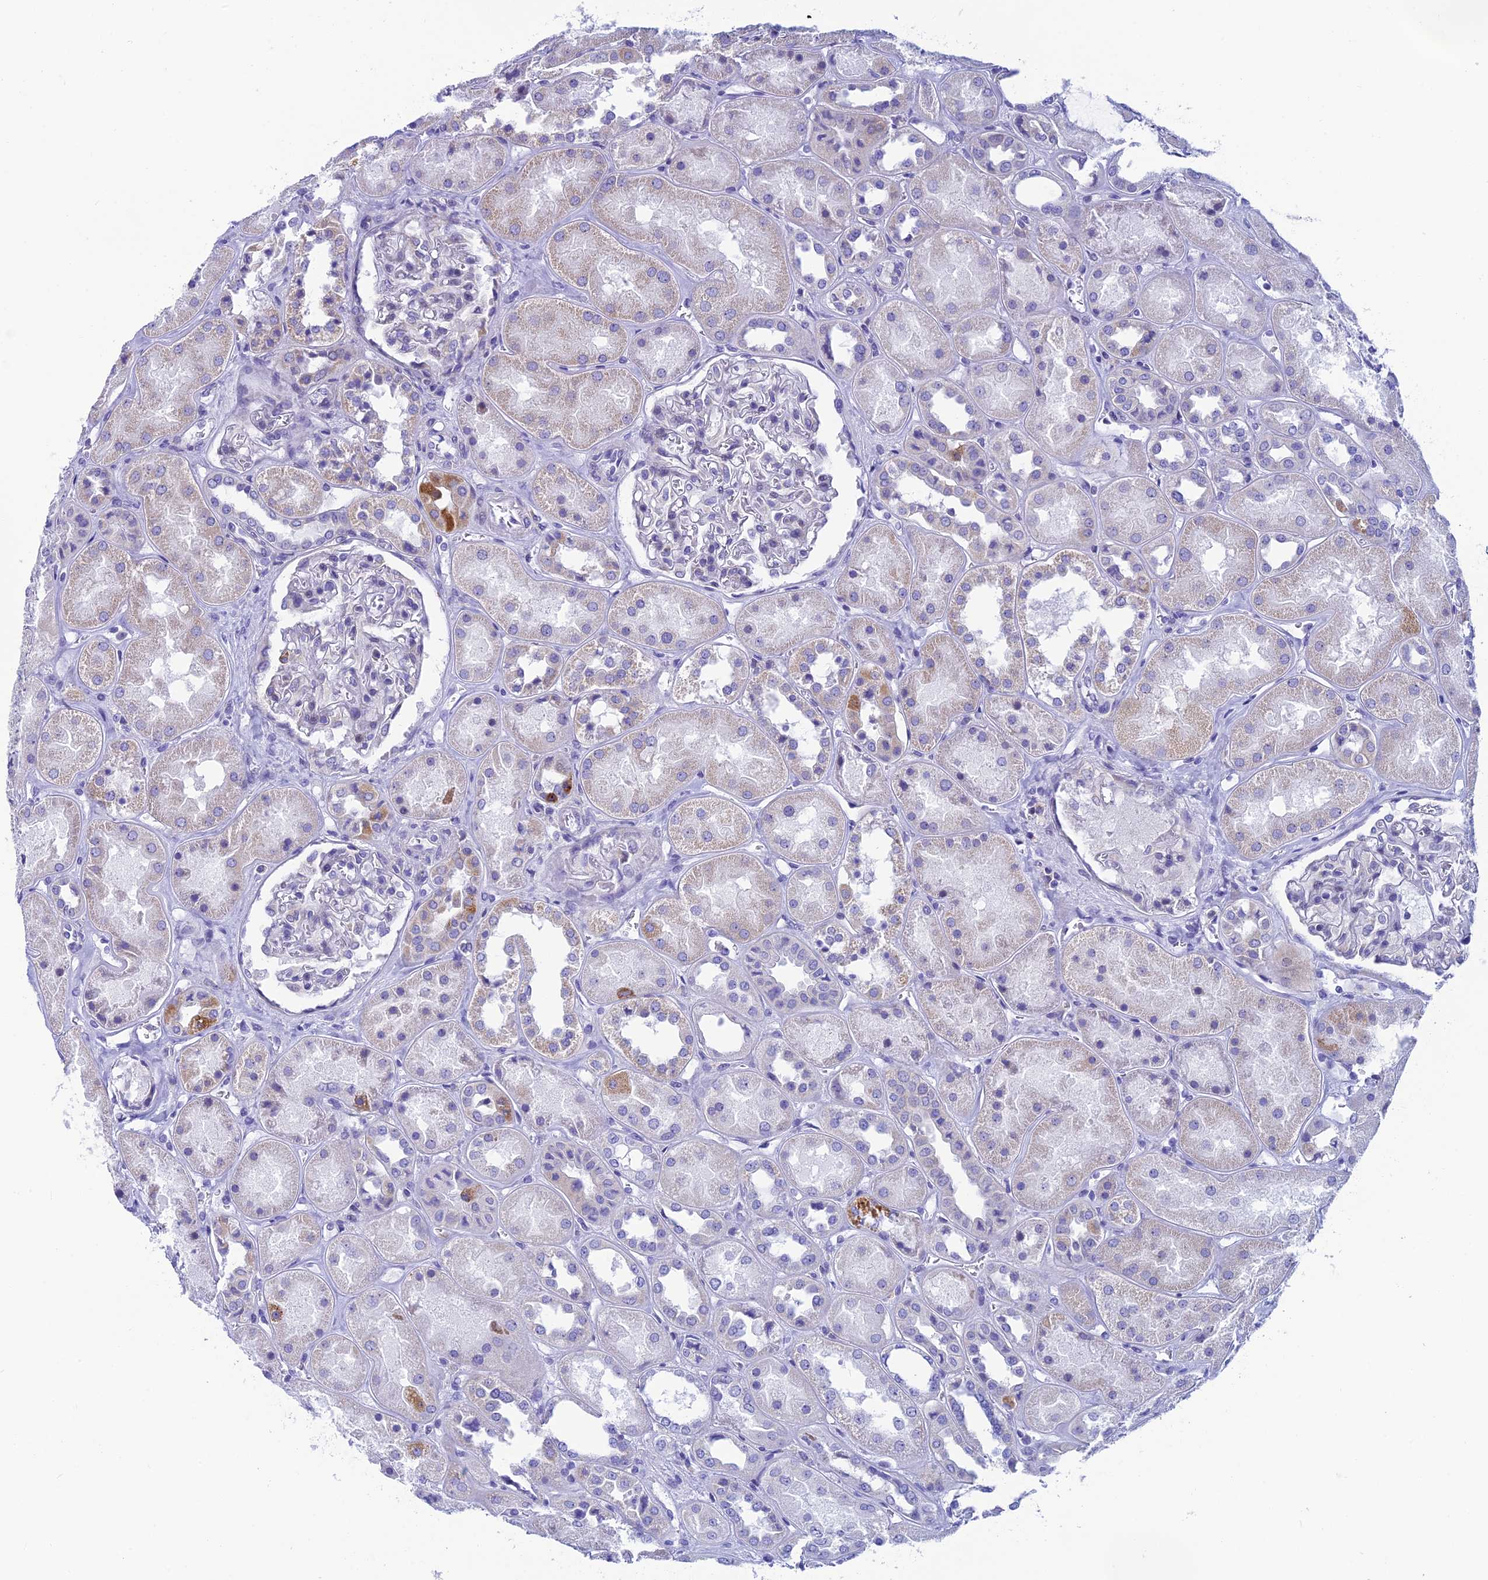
{"staining": {"intensity": "negative", "quantity": "none", "location": "none"}, "tissue": "kidney", "cell_type": "Cells in glomeruli", "image_type": "normal", "snomed": [{"axis": "morphology", "description": "Normal tissue, NOS"}, {"axis": "topography", "description": "Kidney"}], "caption": "DAB immunohistochemical staining of unremarkable kidney displays no significant positivity in cells in glomeruli.", "gene": "REEP4", "patient": {"sex": "male", "age": 70}}